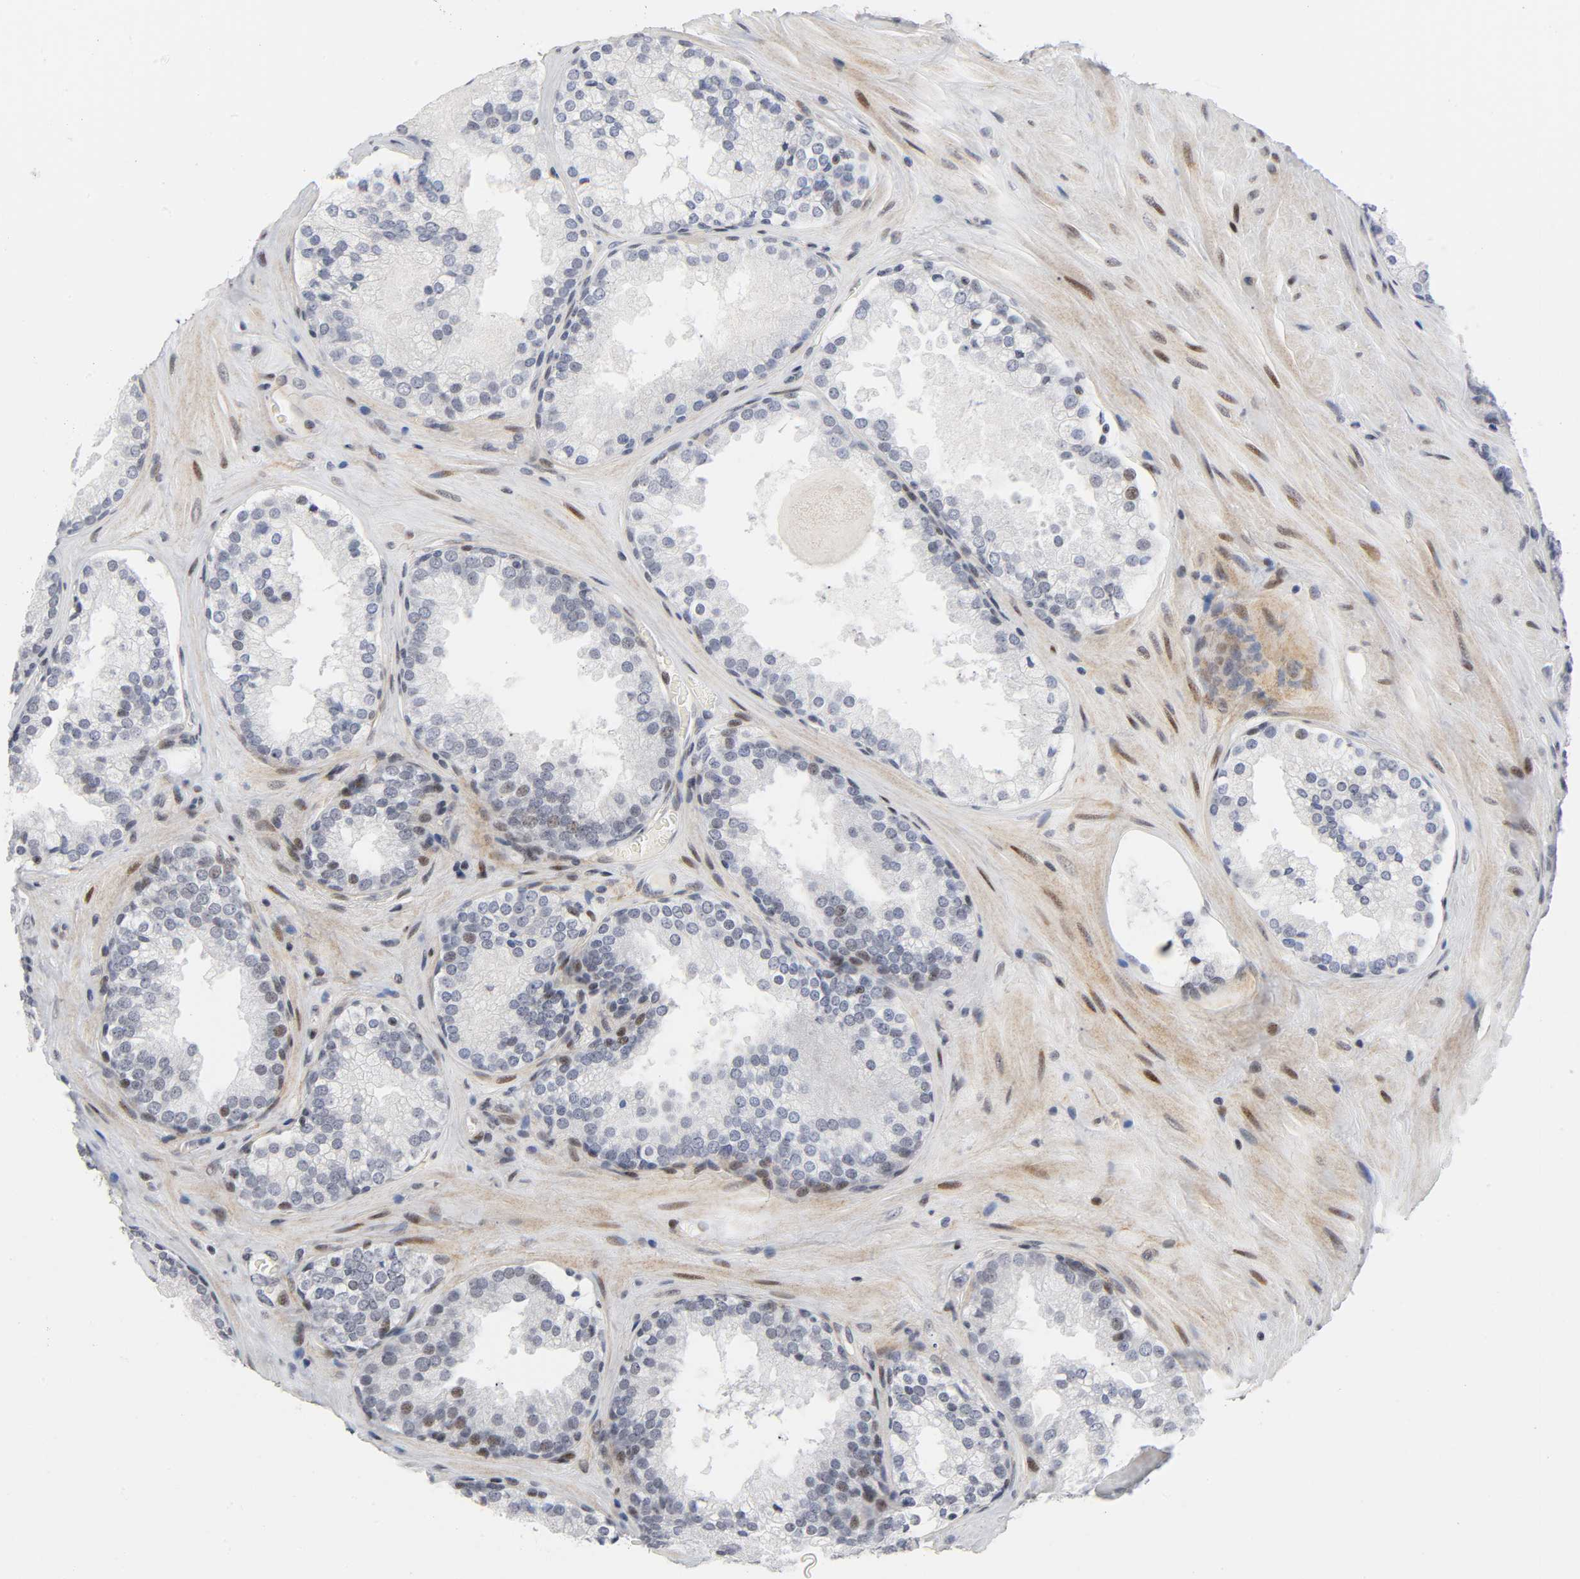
{"staining": {"intensity": "weak", "quantity": "<25%", "location": "nuclear"}, "tissue": "prostate cancer", "cell_type": "Tumor cells", "image_type": "cancer", "snomed": [{"axis": "morphology", "description": "Adenocarcinoma, High grade"}, {"axis": "topography", "description": "Prostate"}], "caption": "High magnification brightfield microscopy of prostate cancer (high-grade adenocarcinoma) stained with DAB (3,3'-diaminobenzidine) (brown) and counterstained with hematoxylin (blue): tumor cells show no significant staining.", "gene": "DIDO1", "patient": {"sex": "male", "age": 70}}